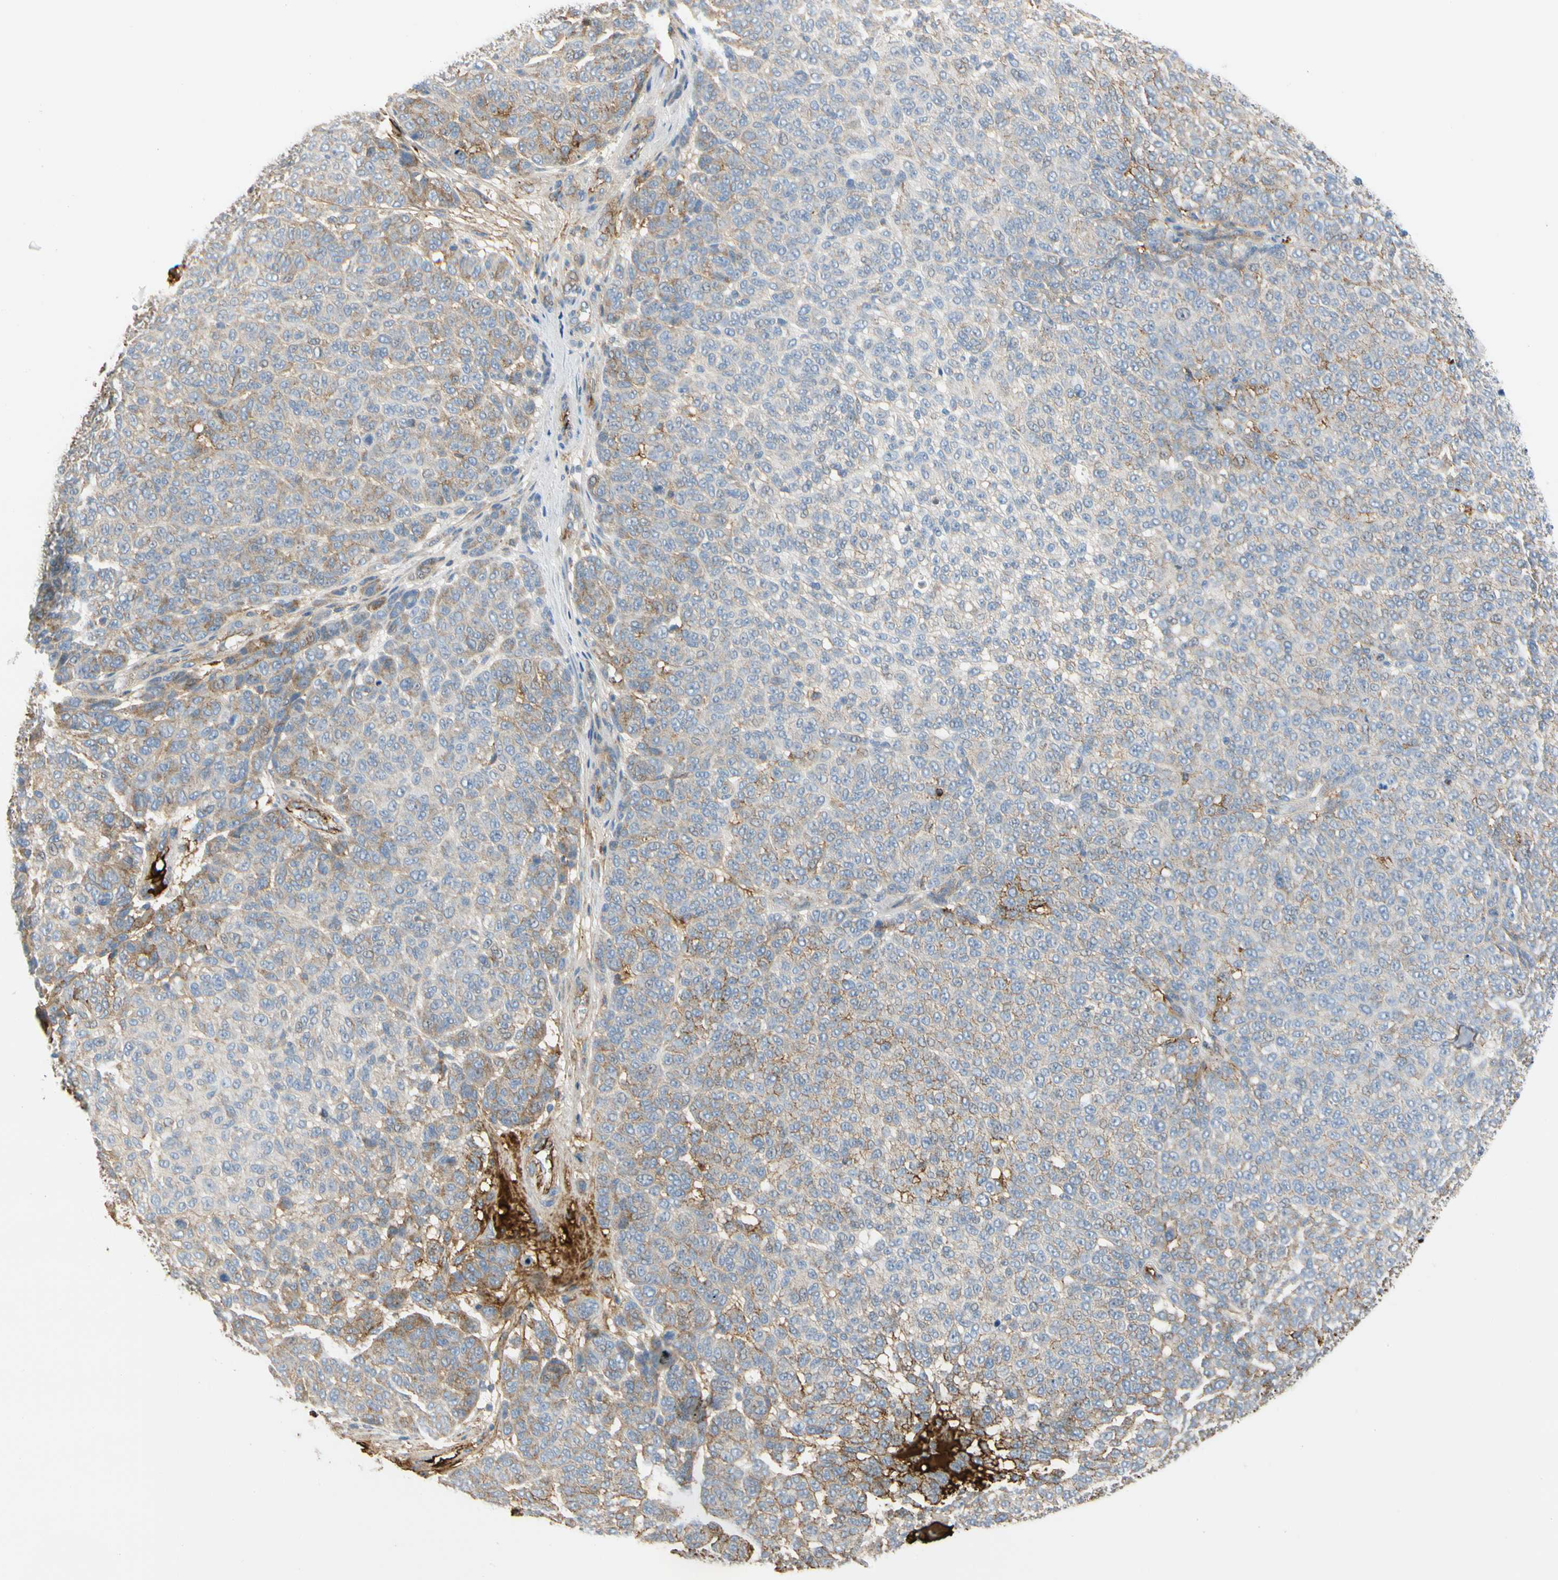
{"staining": {"intensity": "weak", "quantity": "25%-75%", "location": "cytoplasmic/membranous"}, "tissue": "melanoma", "cell_type": "Tumor cells", "image_type": "cancer", "snomed": [{"axis": "morphology", "description": "Malignant melanoma, NOS"}, {"axis": "topography", "description": "Skin"}], "caption": "Immunohistochemistry (IHC) staining of malignant melanoma, which shows low levels of weak cytoplasmic/membranous positivity in approximately 25%-75% of tumor cells indicating weak cytoplasmic/membranous protein expression. The staining was performed using DAB (3,3'-diaminobenzidine) (brown) for protein detection and nuclei were counterstained in hematoxylin (blue).", "gene": "FGB", "patient": {"sex": "male", "age": 59}}